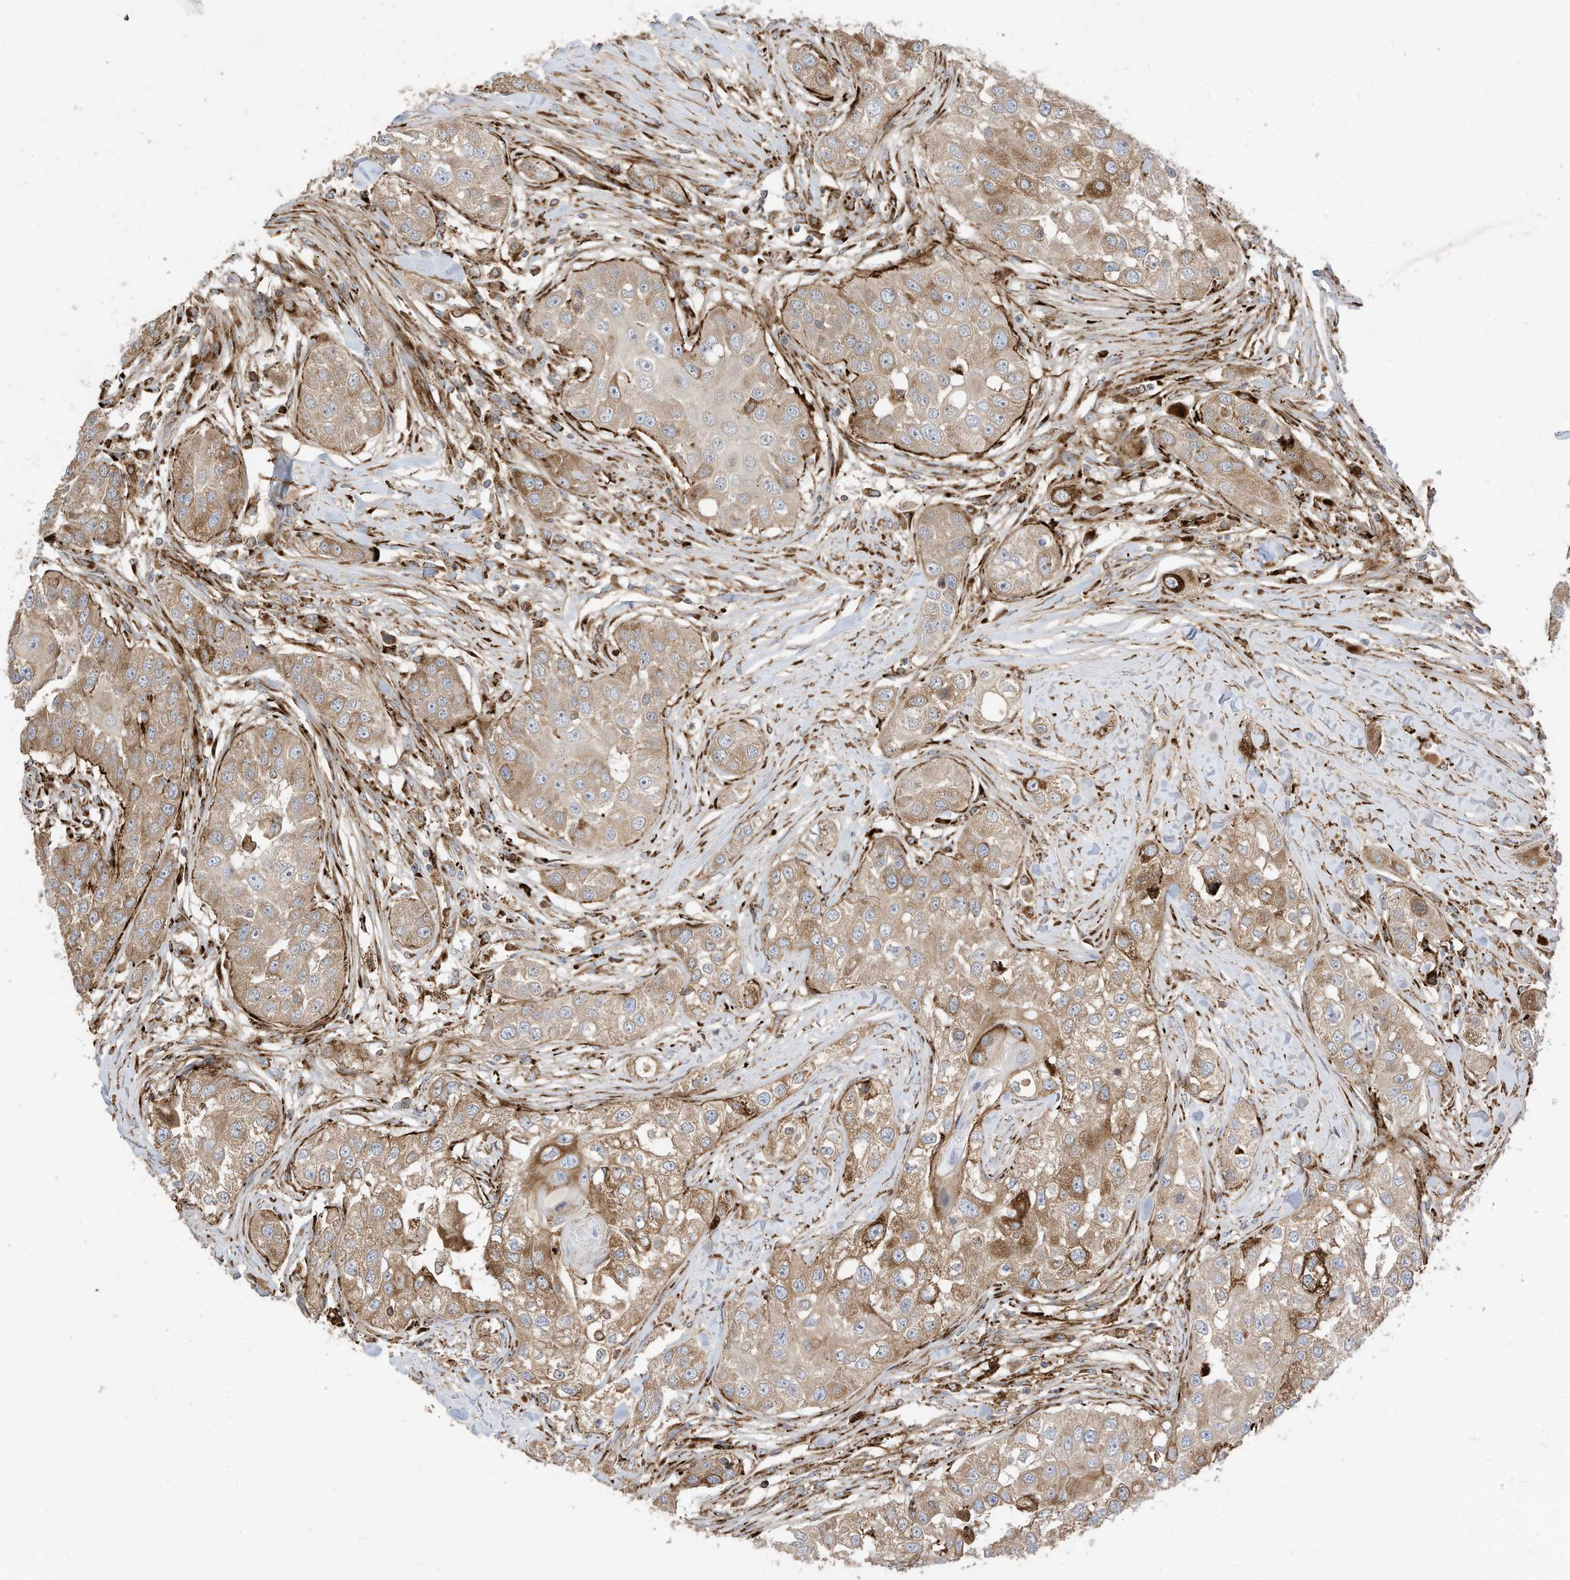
{"staining": {"intensity": "moderate", "quantity": "25%-75%", "location": "cytoplasmic/membranous"}, "tissue": "head and neck cancer", "cell_type": "Tumor cells", "image_type": "cancer", "snomed": [{"axis": "morphology", "description": "Normal tissue, NOS"}, {"axis": "morphology", "description": "Squamous cell carcinoma, NOS"}, {"axis": "topography", "description": "Skeletal muscle"}, {"axis": "topography", "description": "Head-Neck"}], "caption": "Protein staining of squamous cell carcinoma (head and neck) tissue demonstrates moderate cytoplasmic/membranous staining in about 25%-75% of tumor cells.", "gene": "TRNAU1AP", "patient": {"sex": "male", "age": 51}}